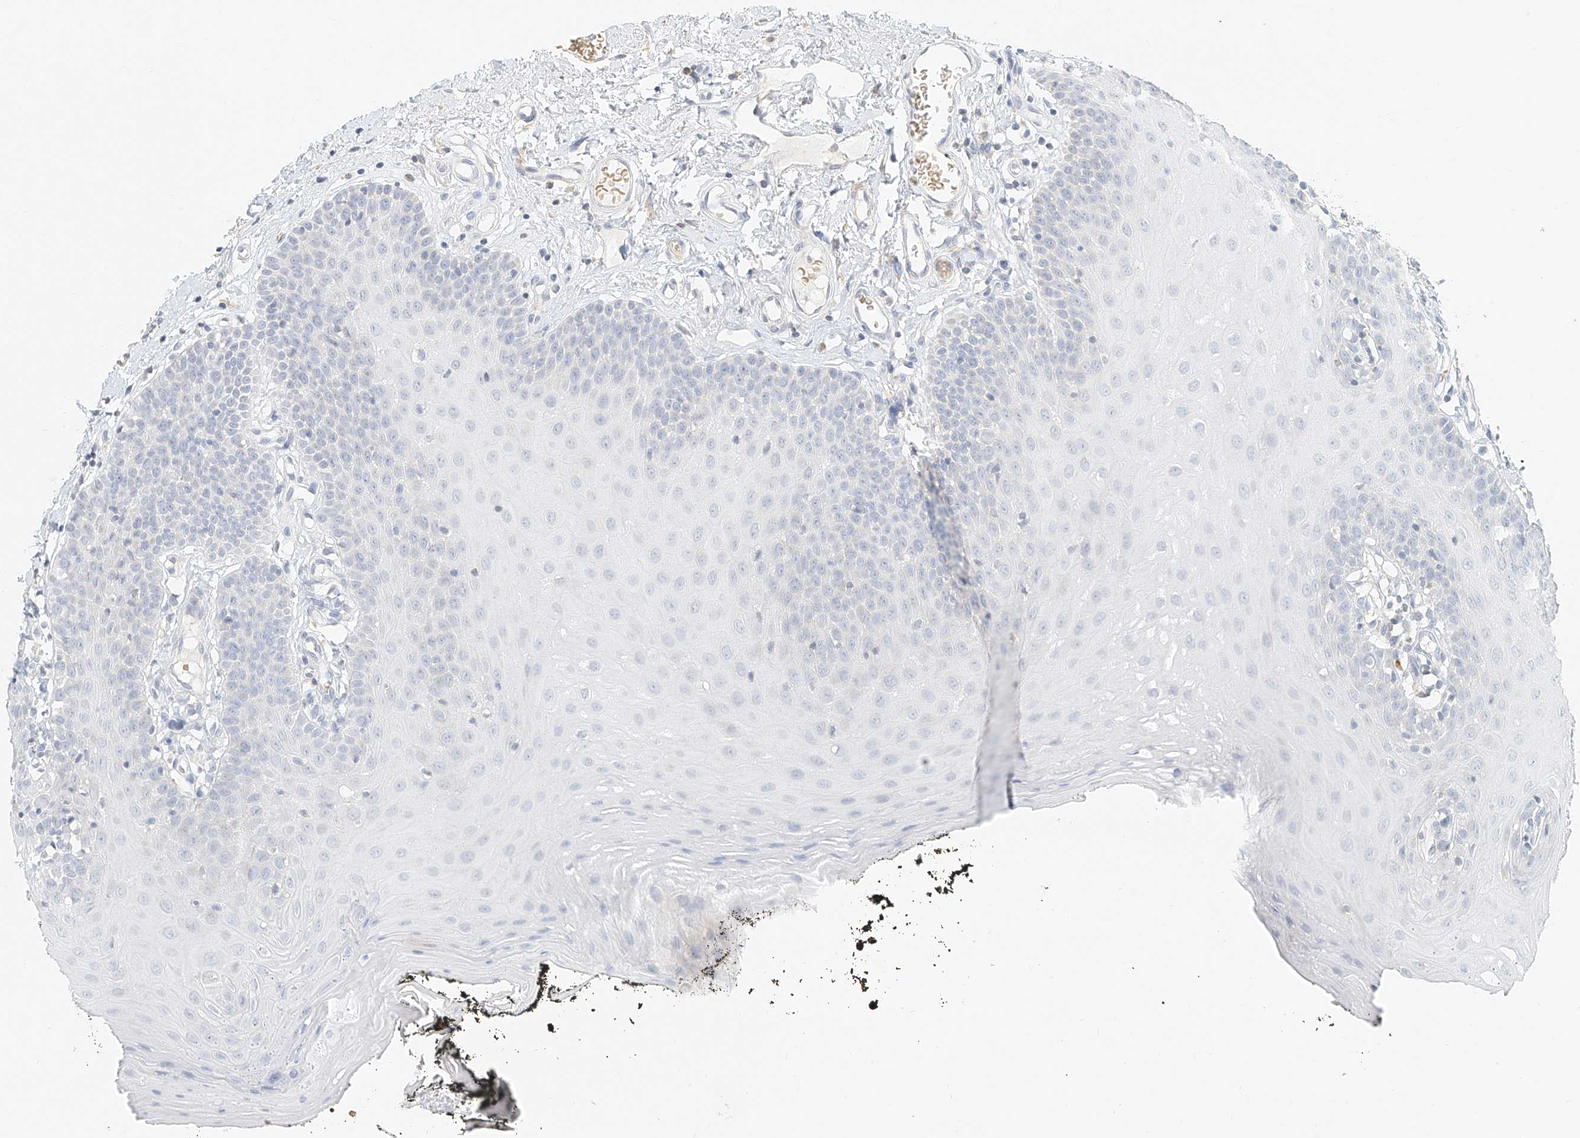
{"staining": {"intensity": "negative", "quantity": "none", "location": "none"}, "tissue": "oral mucosa", "cell_type": "Squamous epithelial cells", "image_type": "normal", "snomed": [{"axis": "morphology", "description": "Normal tissue, NOS"}, {"axis": "topography", "description": "Oral tissue"}], "caption": "Immunohistochemistry of benign oral mucosa reveals no staining in squamous epithelial cells.", "gene": "CXorf58", "patient": {"sex": "male", "age": 74}}